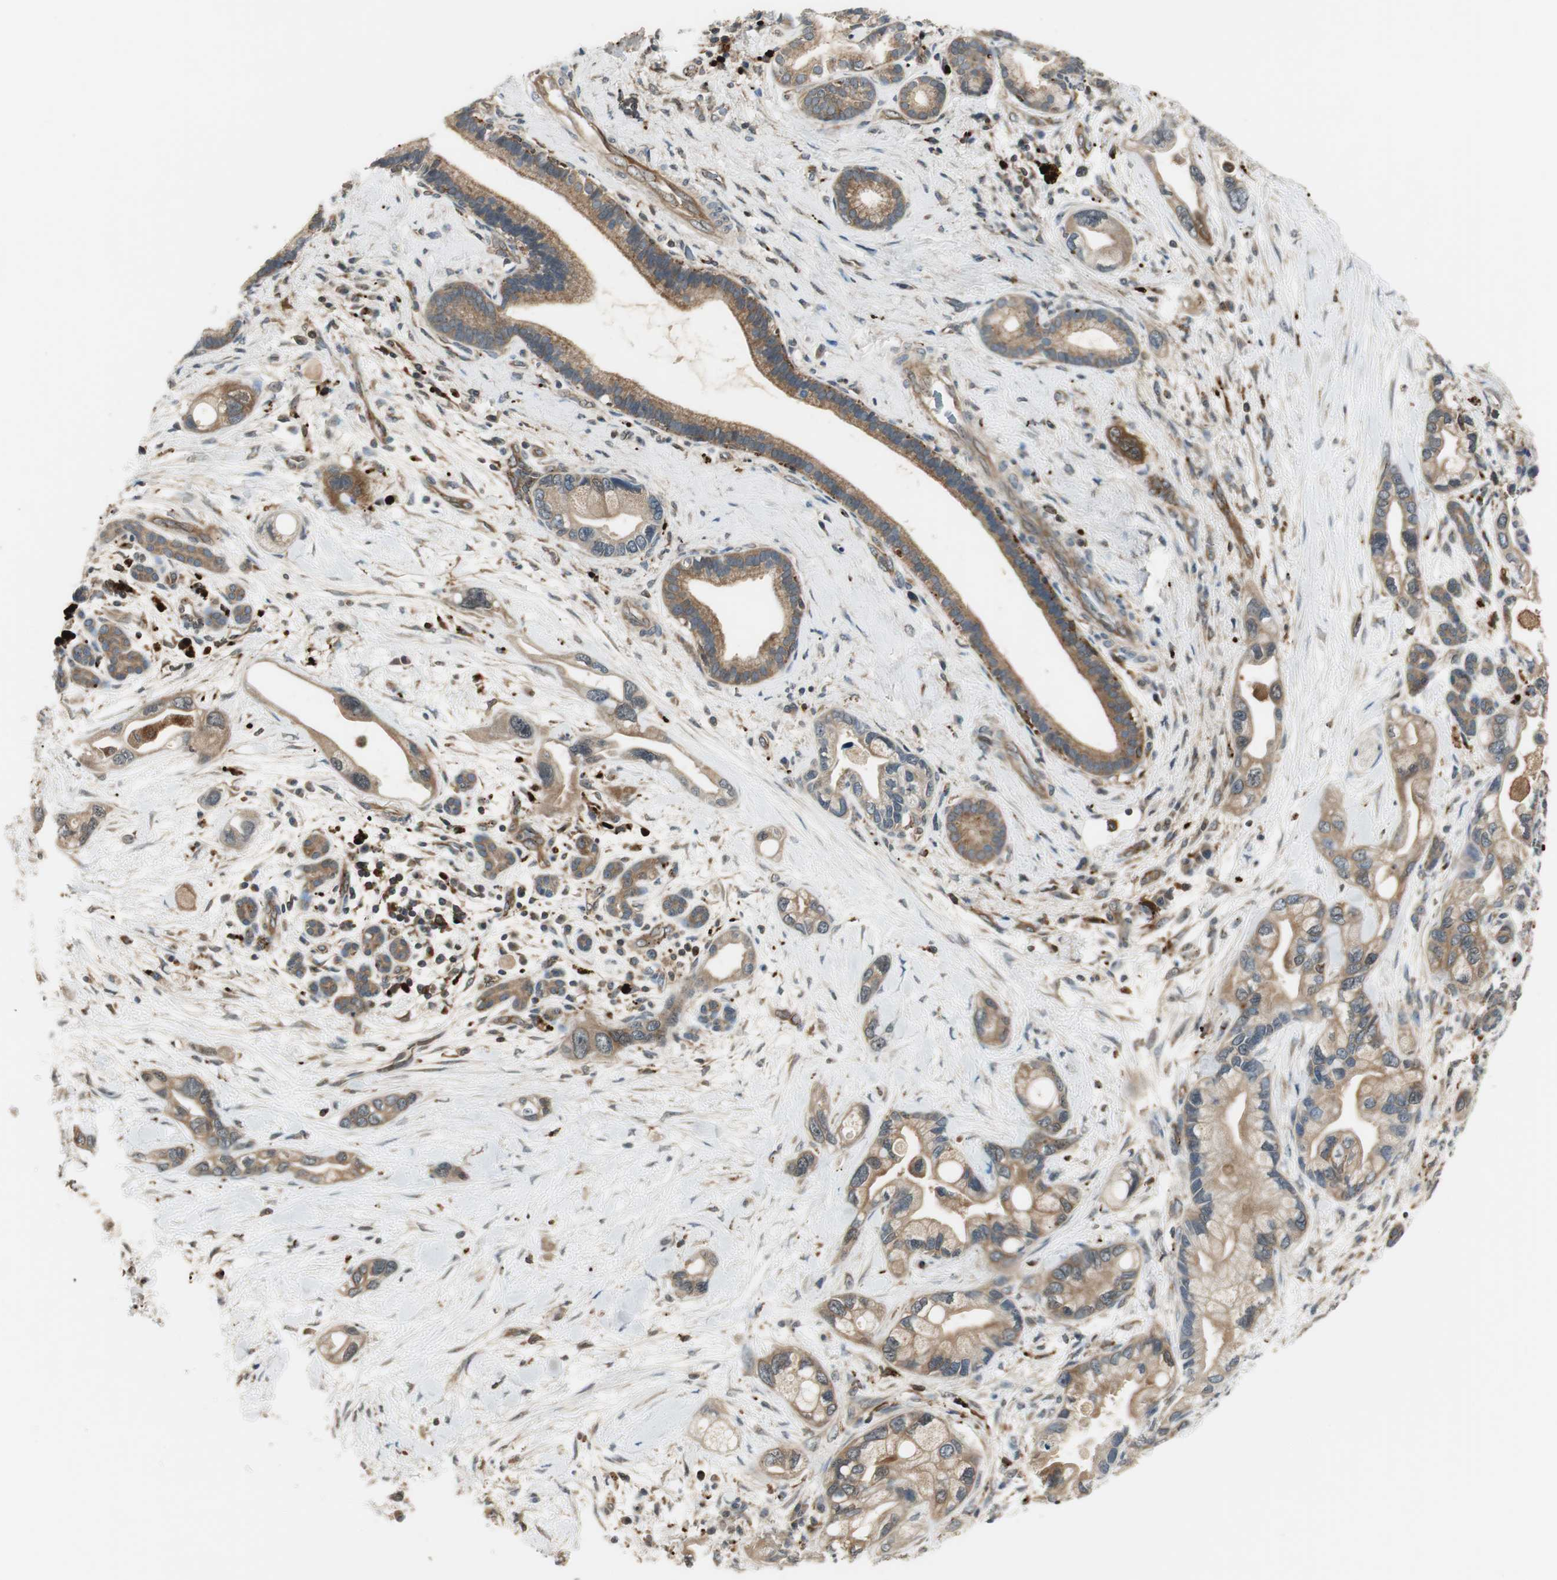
{"staining": {"intensity": "moderate", "quantity": ">75%", "location": "cytoplasmic/membranous"}, "tissue": "pancreatic cancer", "cell_type": "Tumor cells", "image_type": "cancer", "snomed": [{"axis": "morphology", "description": "Adenocarcinoma, NOS"}, {"axis": "topography", "description": "Pancreas"}], "caption": "An image of human pancreatic cancer (adenocarcinoma) stained for a protein demonstrates moderate cytoplasmic/membranous brown staining in tumor cells.", "gene": "NCK1", "patient": {"sex": "female", "age": 77}}